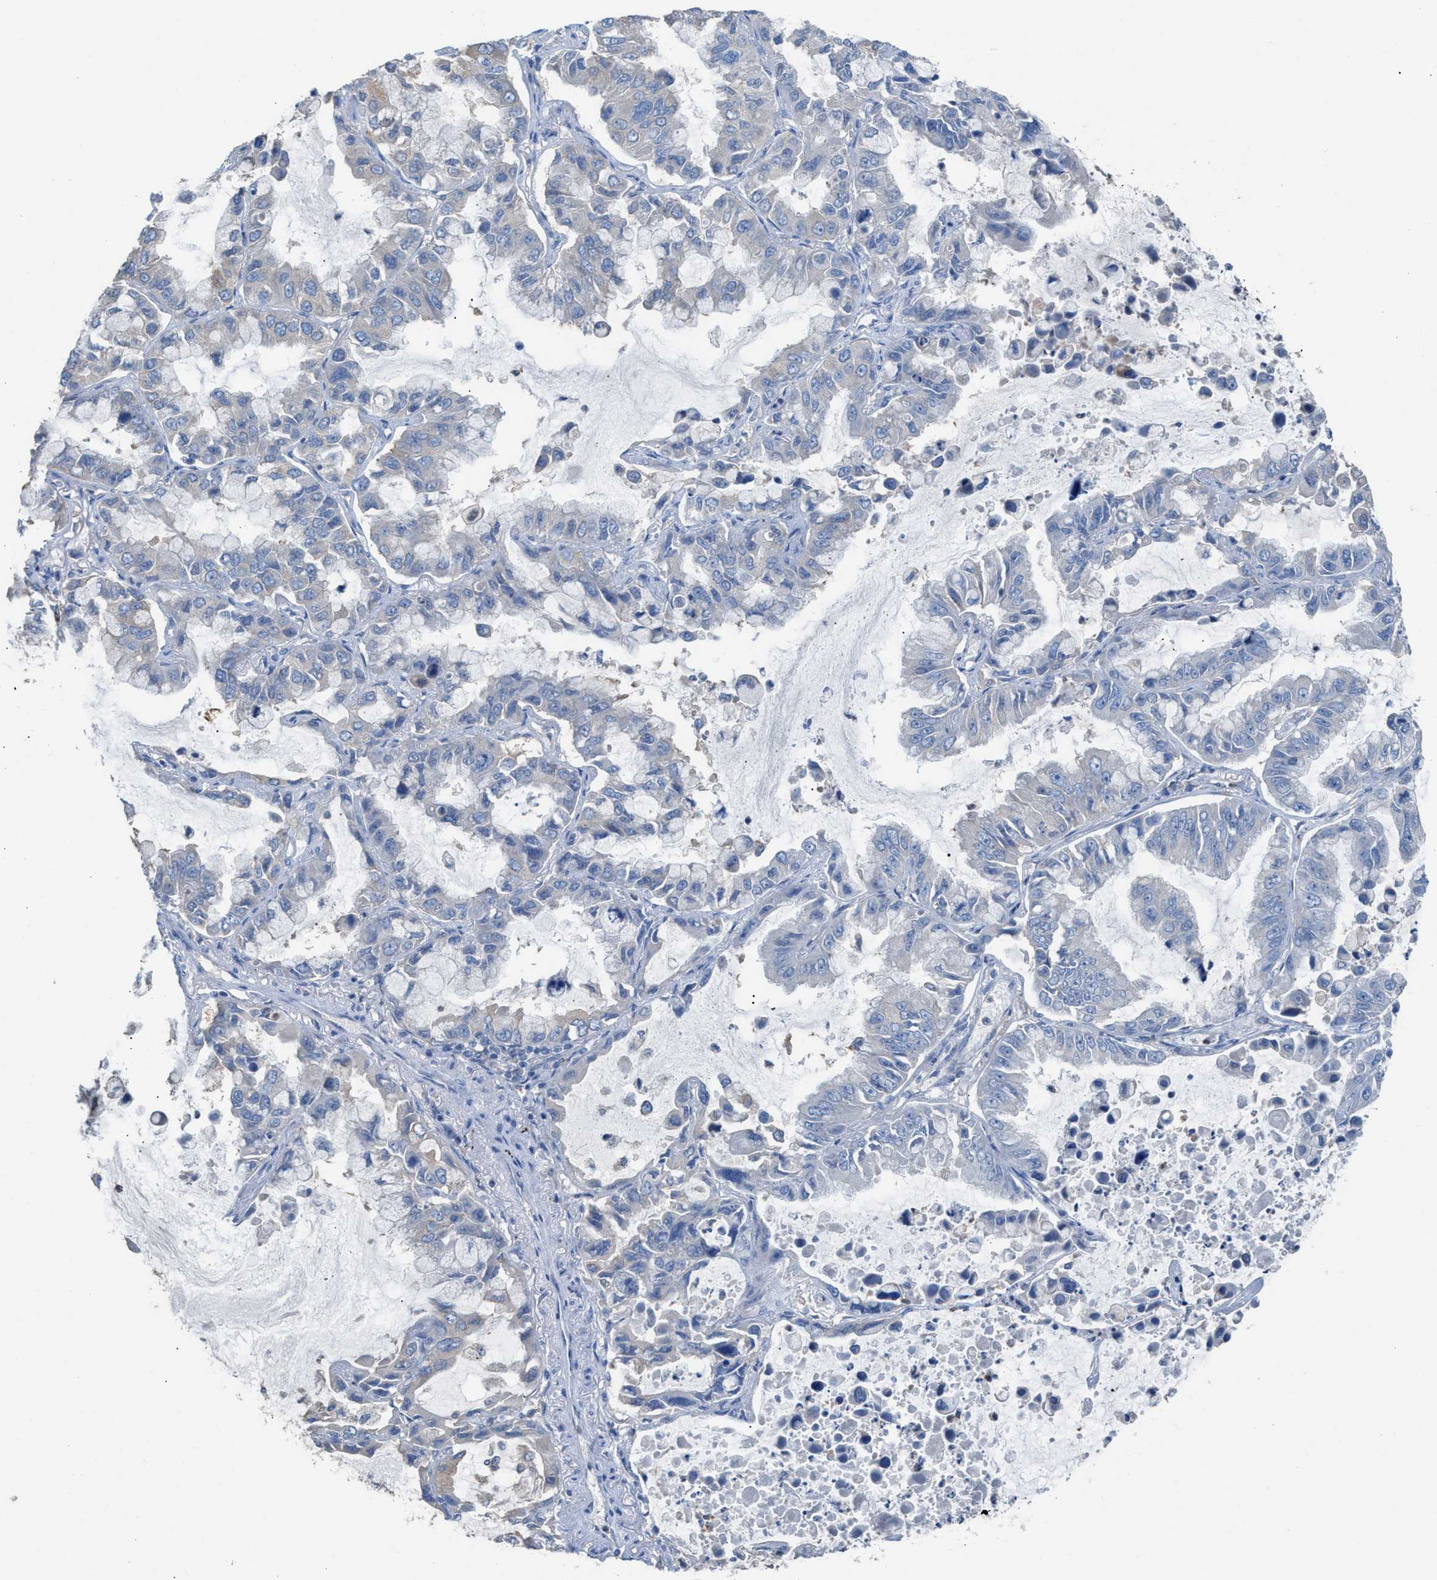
{"staining": {"intensity": "negative", "quantity": "none", "location": "none"}, "tissue": "lung cancer", "cell_type": "Tumor cells", "image_type": "cancer", "snomed": [{"axis": "morphology", "description": "Adenocarcinoma, NOS"}, {"axis": "topography", "description": "Lung"}], "caption": "The image displays no staining of tumor cells in adenocarcinoma (lung).", "gene": "NQO2", "patient": {"sex": "male", "age": 64}}